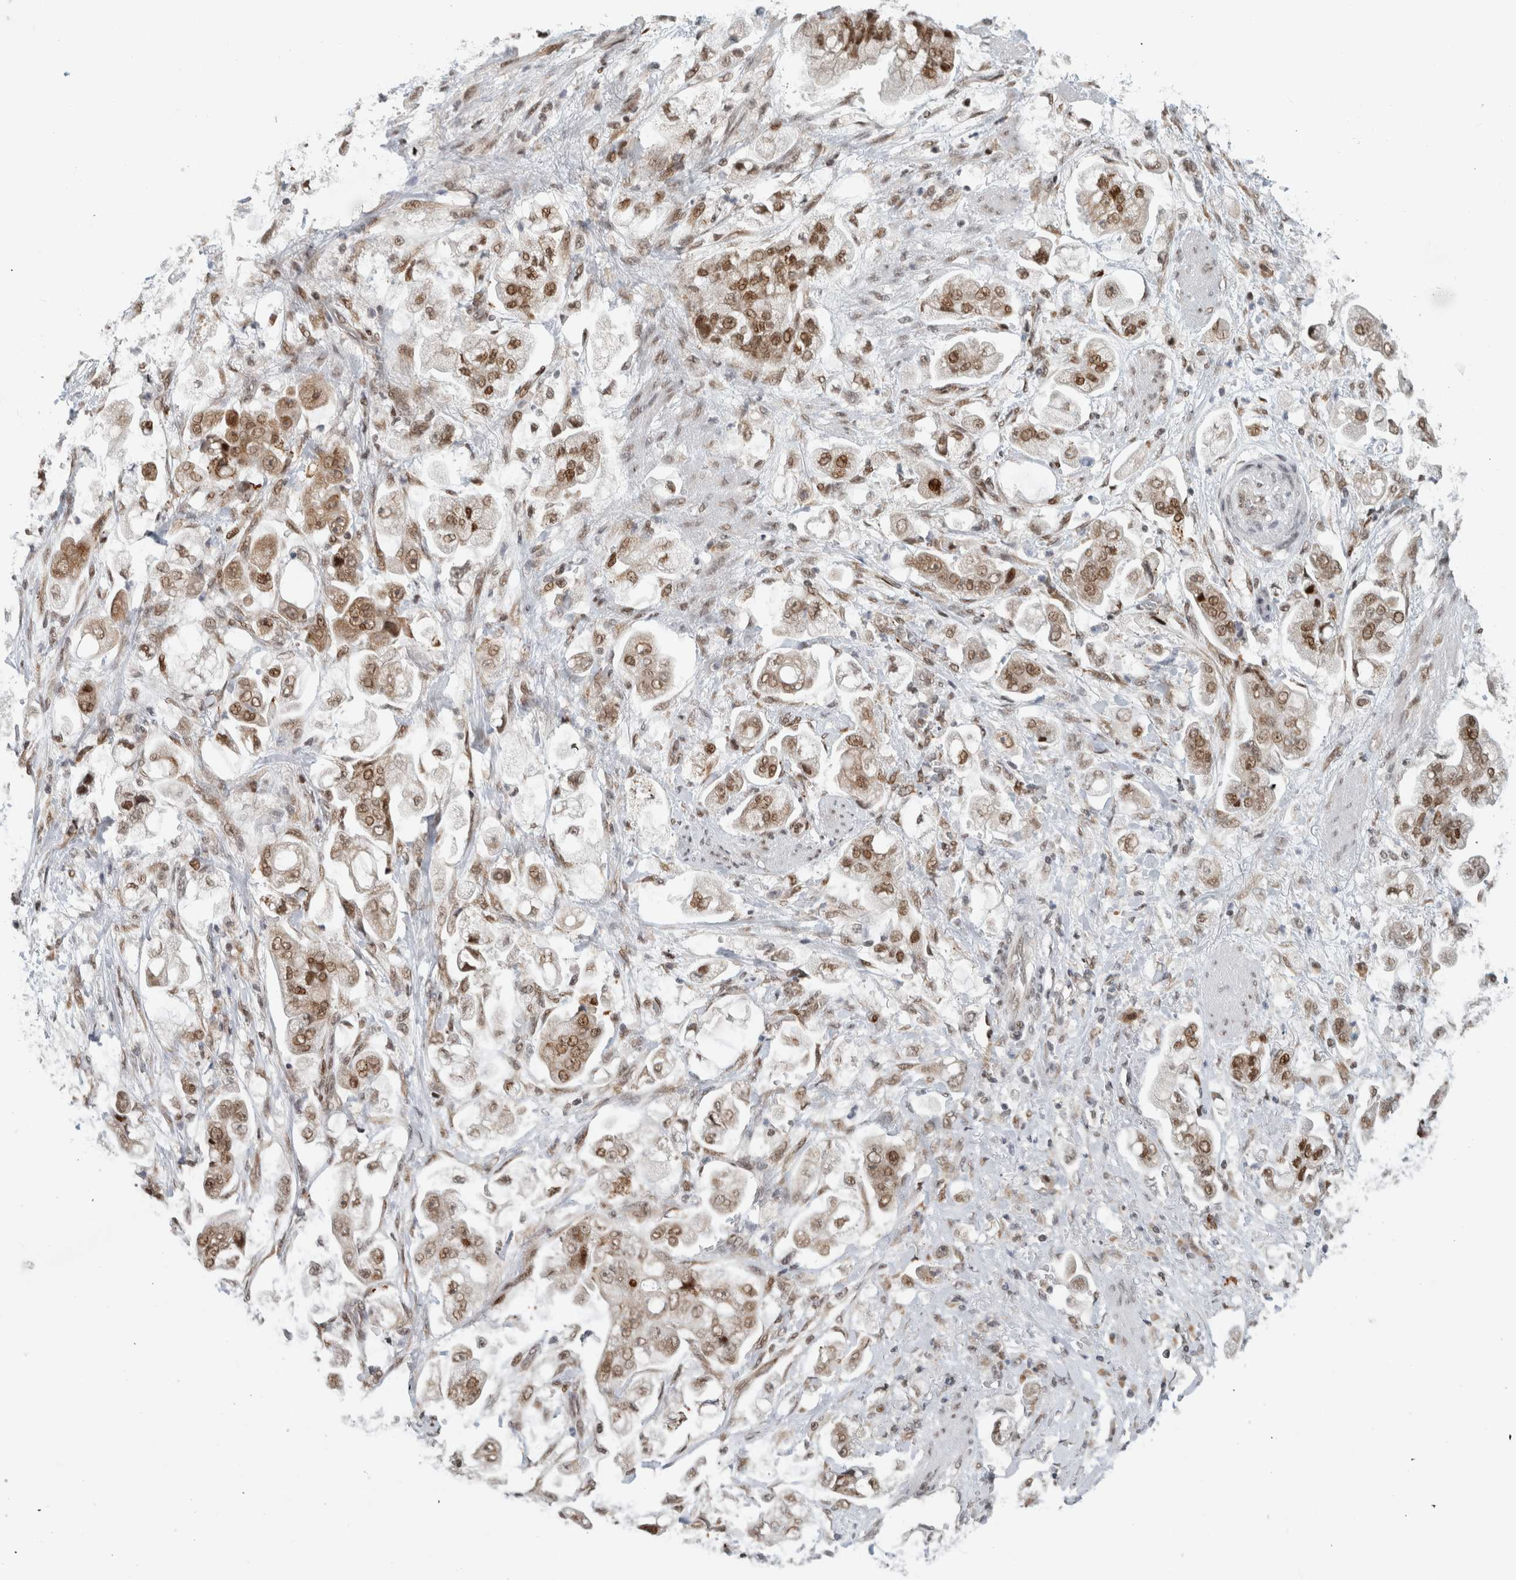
{"staining": {"intensity": "moderate", "quantity": ">75%", "location": "nuclear"}, "tissue": "stomach cancer", "cell_type": "Tumor cells", "image_type": "cancer", "snomed": [{"axis": "morphology", "description": "Adenocarcinoma, NOS"}, {"axis": "topography", "description": "Stomach"}], "caption": "Protein expression analysis of stomach adenocarcinoma shows moderate nuclear expression in approximately >75% of tumor cells. Immunohistochemistry (ihc) stains the protein of interest in brown and the nuclei are stained blue.", "gene": "HNRNPR", "patient": {"sex": "male", "age": 62}}